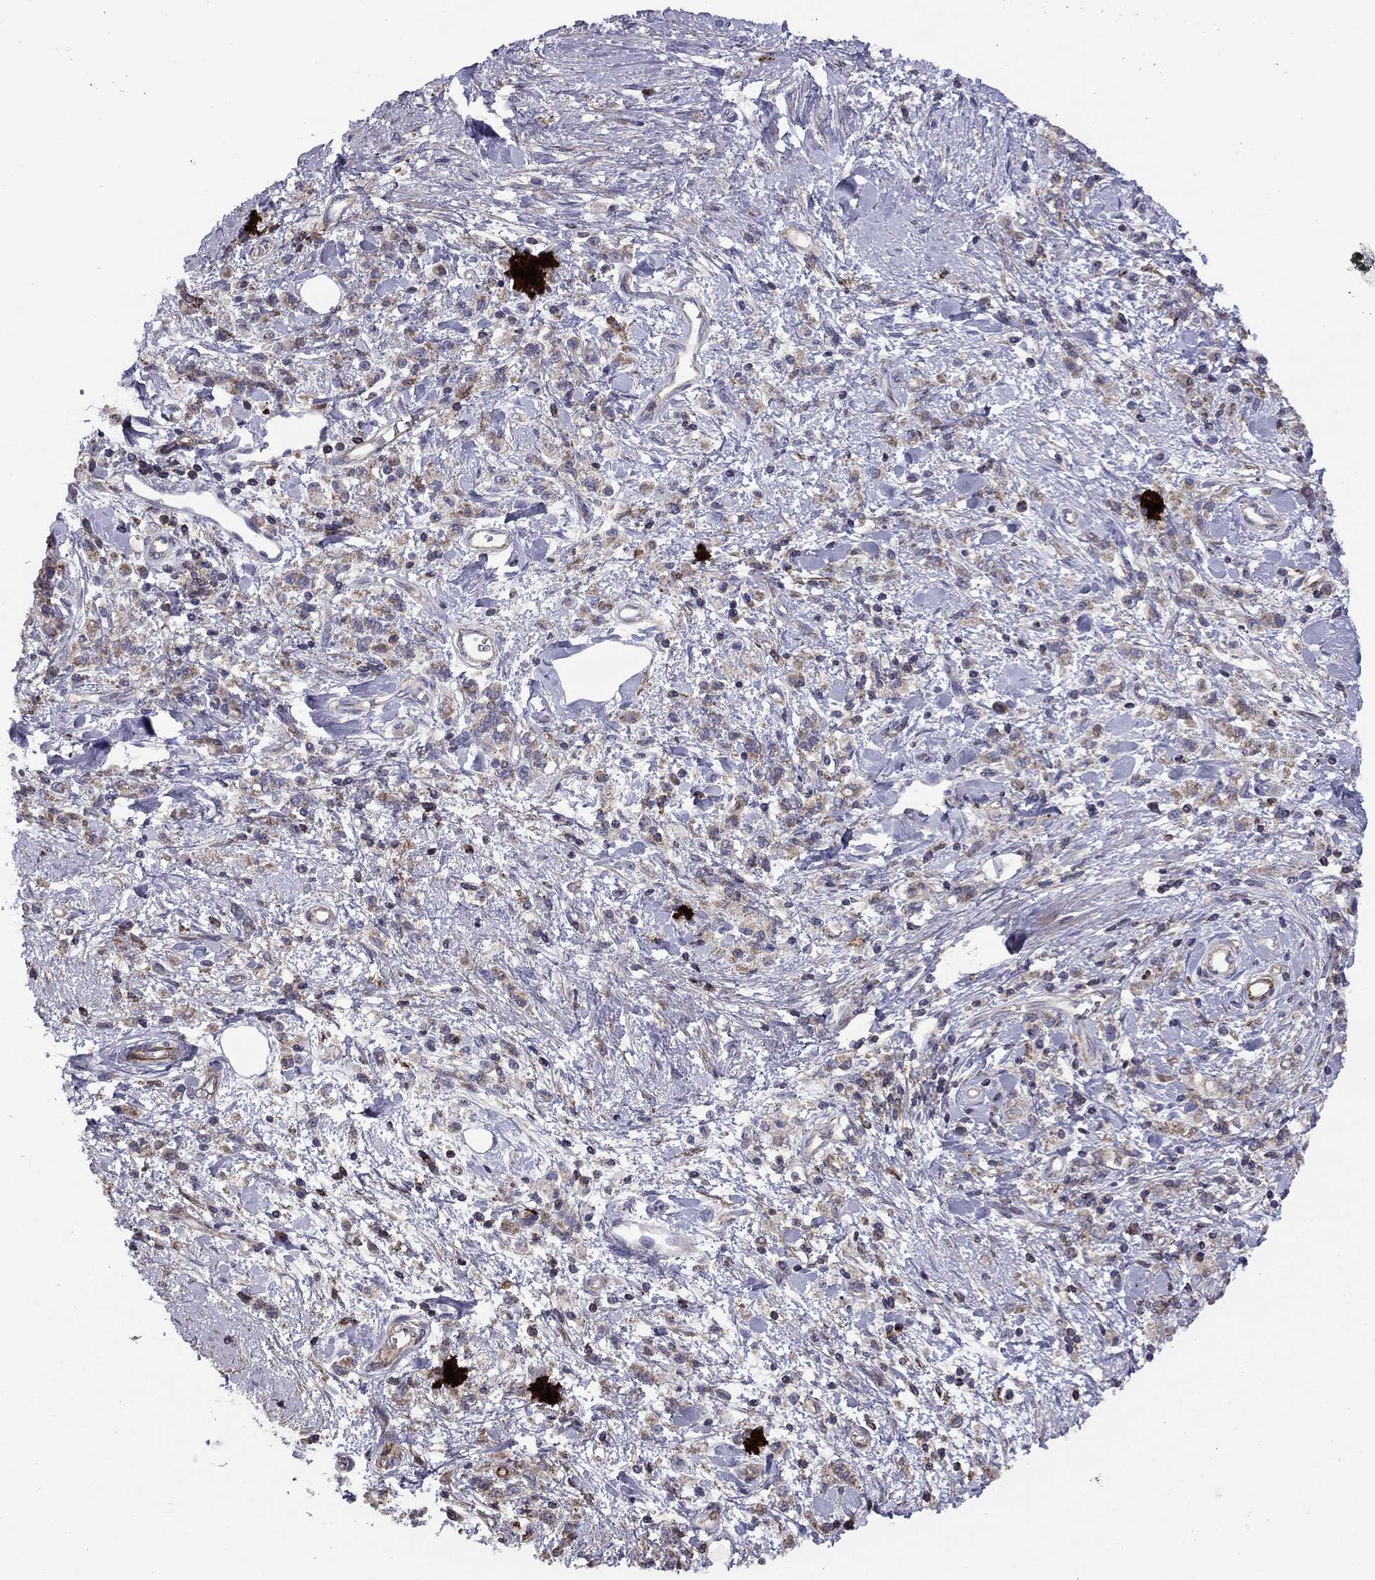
{"staining": {"intensity": "weak", "quantity": "25%-75%", "location": "cytoplasmic/membranous"}, "tissue": "stomach cancer", "cell_type": "Tumor cells", "image_type": "cancer", "snomed": [{"axis": "morphology", "description": "Adenocarcinoma, NOS"}, {"axis": "topography", "description": "Stomach"}], "caption": "Approximately 25%-75% of tumor cells in adenocarcinoma (stomach) demonstrate weak cytoplasmic/membranous protein staining as visualized by brown immunohistochemical staining.", "gene": "ALG6", "patient": {"sex": "male", "age": 77}}